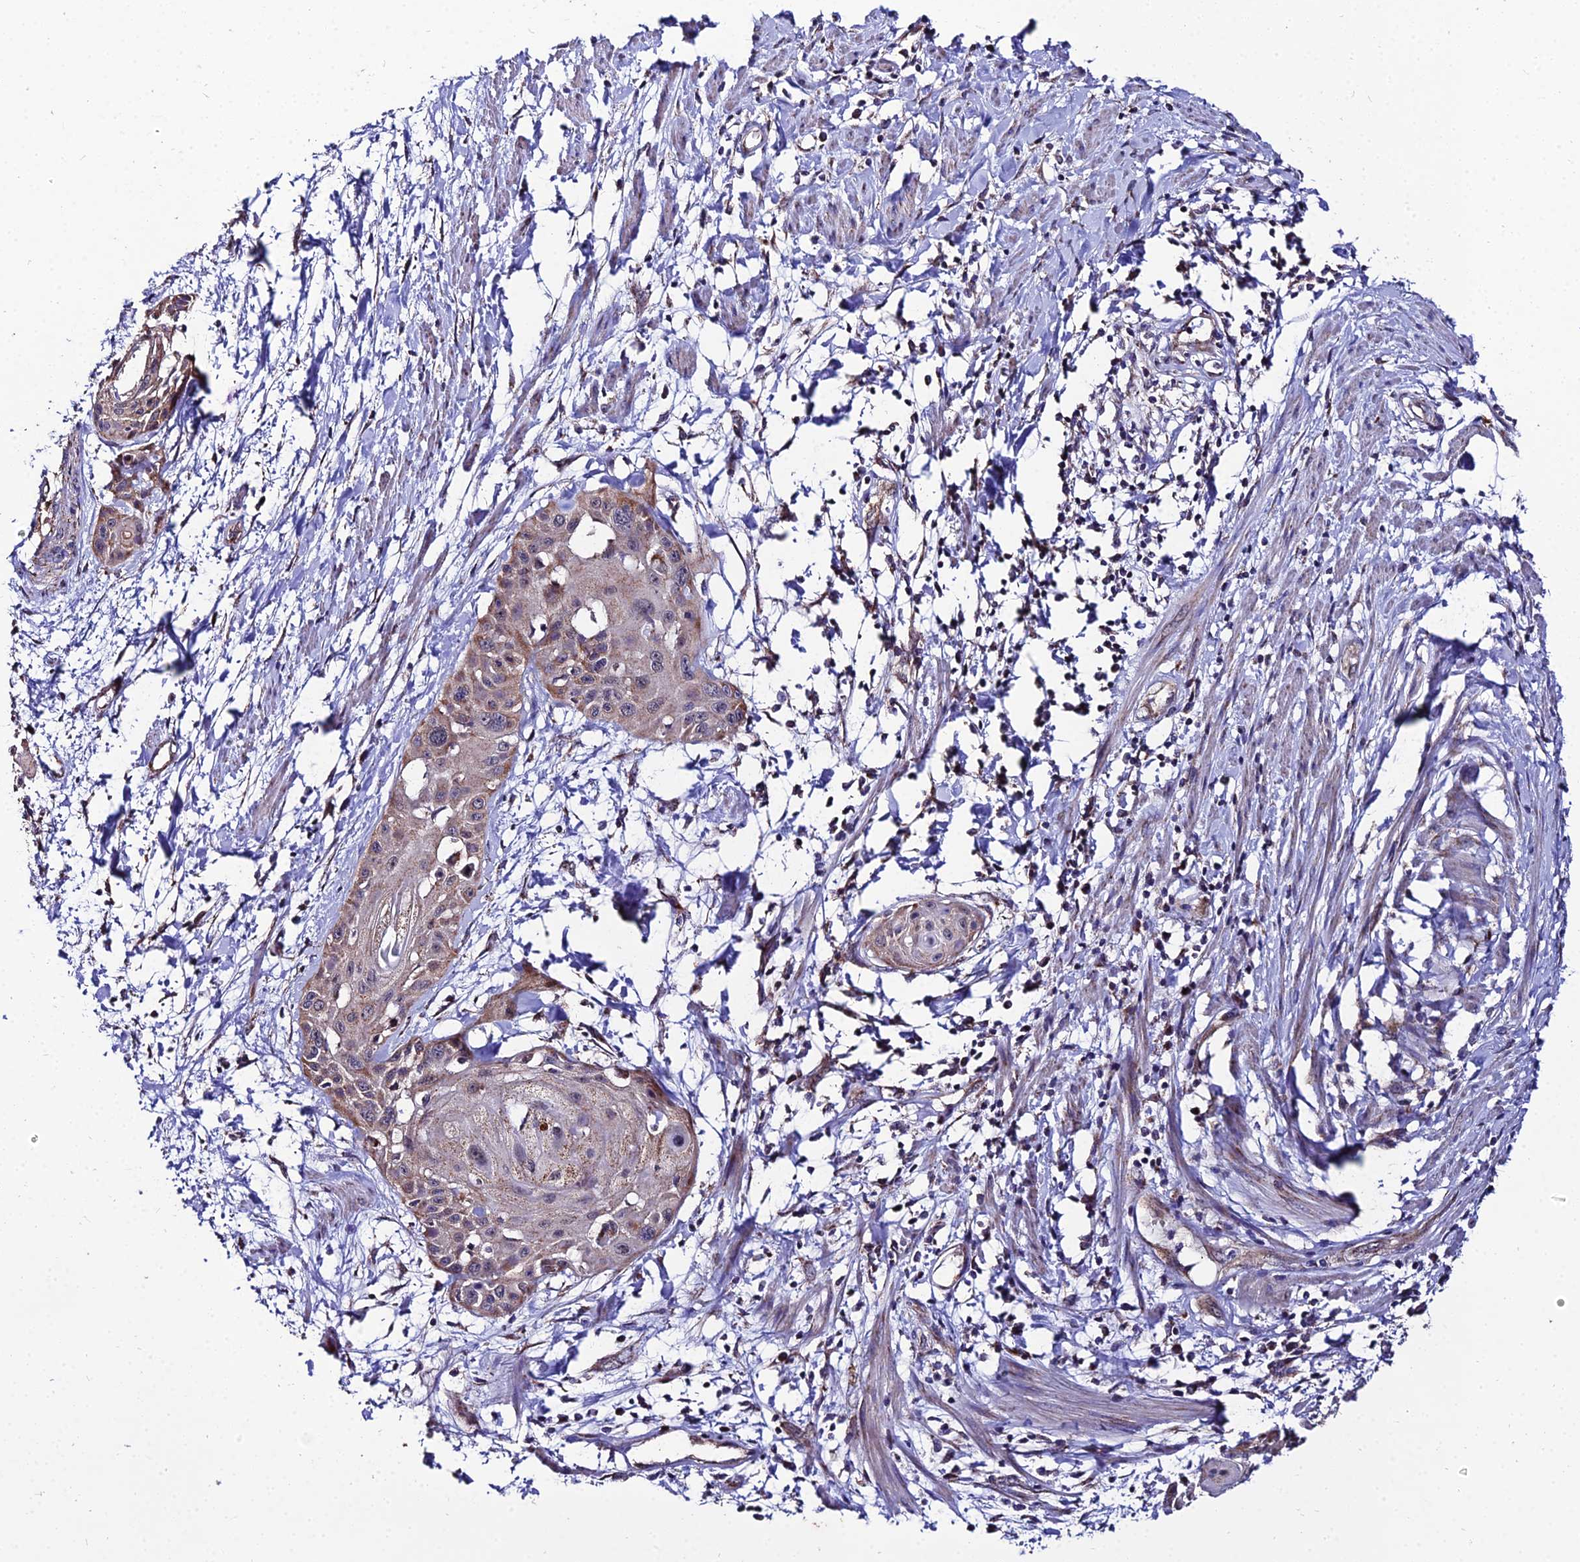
{"staining": {"intensity": "moderate", "quantity": "<25%", "location": "cytoplasmic/membranous"}, "tissue": "cervical cancer", "cell_type": "Tumor cells", "image_type": "cancer", "snomed": [{"axis": "morphology", "description": "Squamous cell carcinoma, NOS"}, {"axis": "topography", "description": "Cervix"}], "caption": "Immunohistochemical staining of human cervical cancer shows low levels of moderate cytoplasmic/membranous protein positivity in about <25% of tumor cells.", "gene": "PSMD2", "patient": {"sex": "female", "age": 57}}